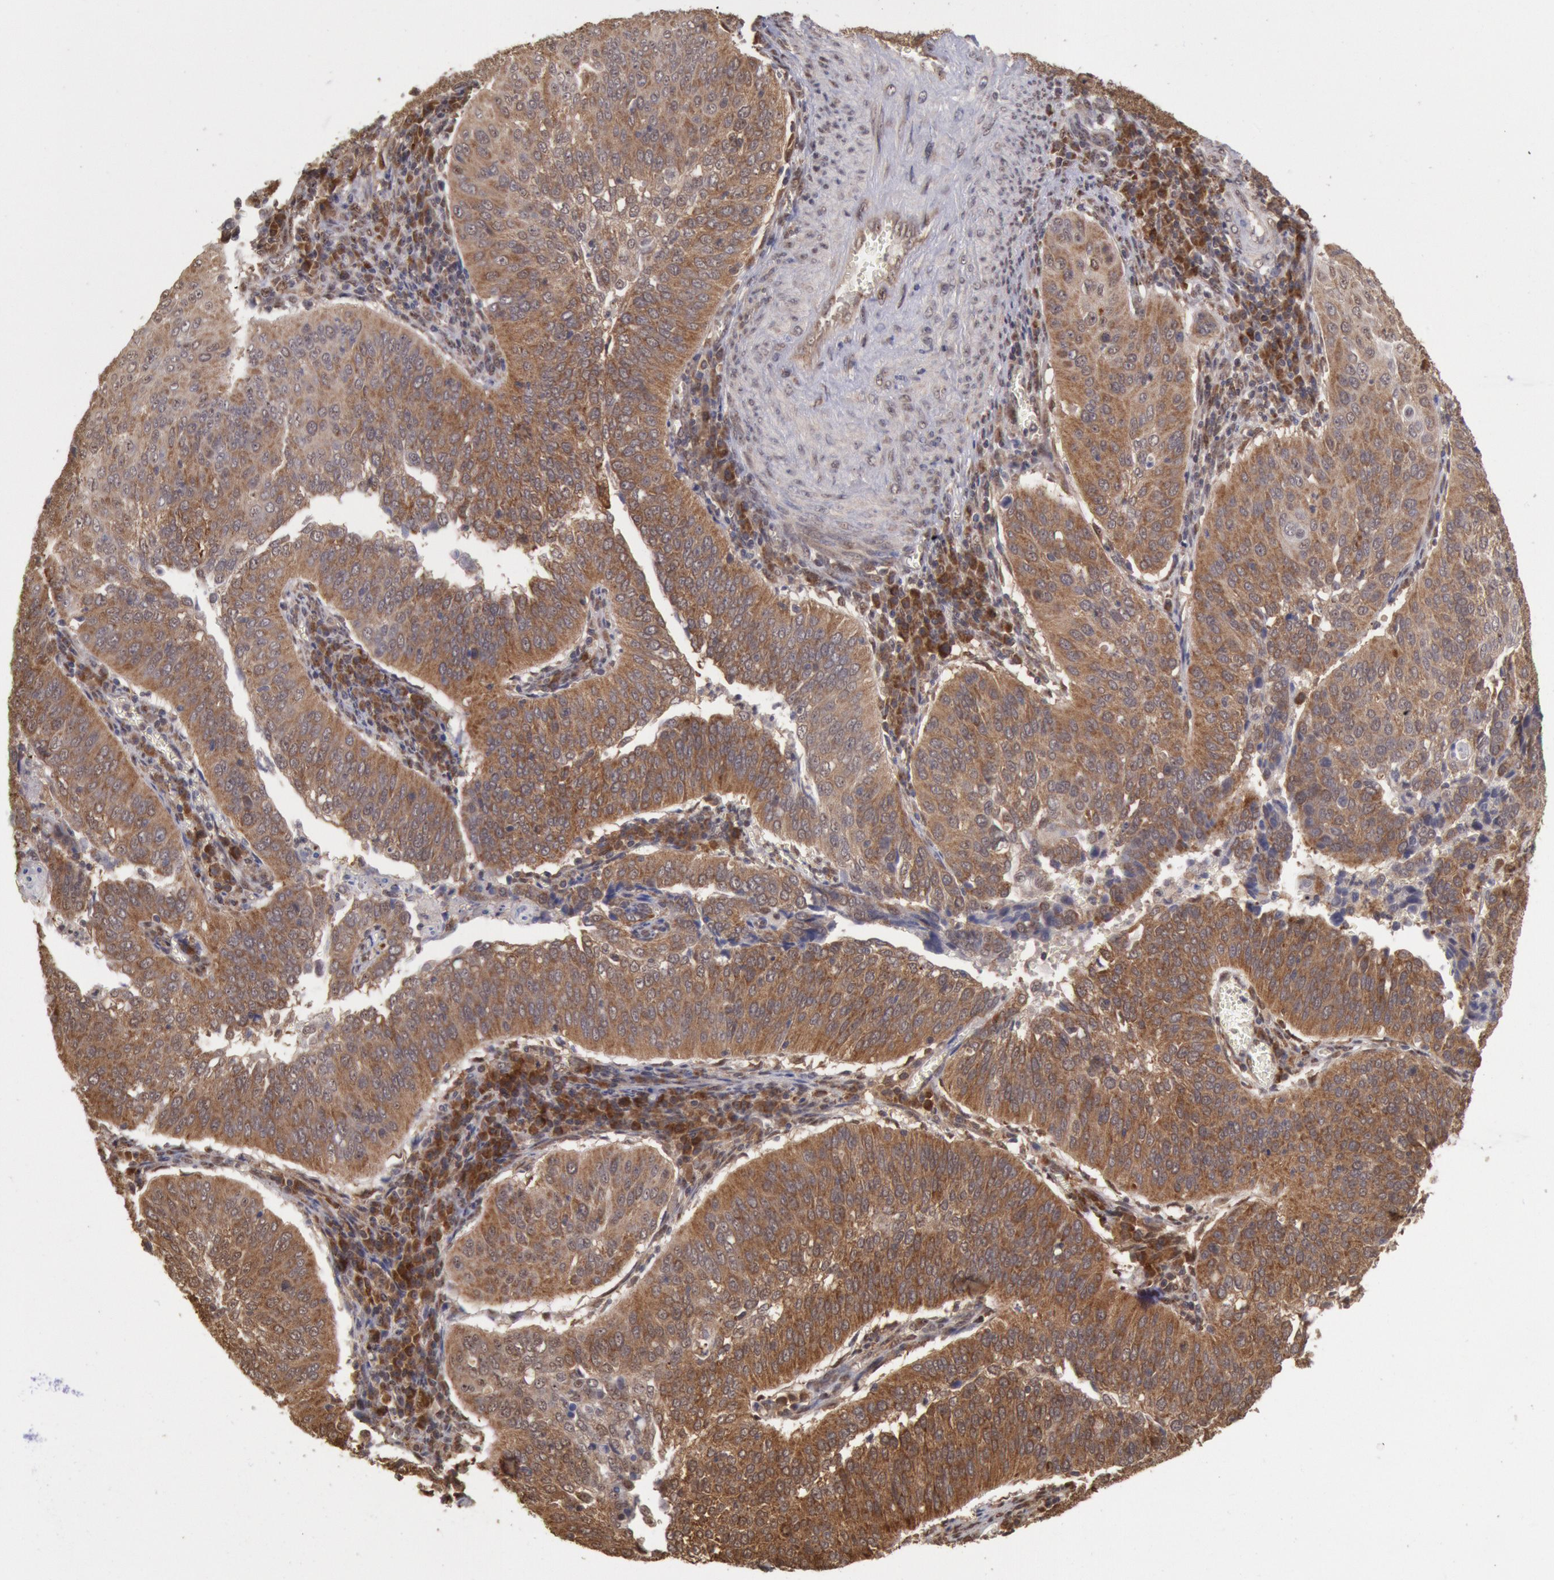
{"staining": {"intensity": "moderate", "quantity": ">75%", "location": "cytoplasmic/membranous"}, "tissue": "cervical cancer", "cell_type": "Tumor cells", "image_type": "cancer", "snomed": [{"axis": "morphology", "description": "Squamous cell carcinoma, NOS"}, {"axis": "topography", "description": "Cervix"}], "caption": "There is medium levels of moderate cytoplasmic/membranous expression in tumor cells of cervical cancer, as demonstrated by immunohistochemical staining (brown color).", "gene": "STX17", "patient": {"sex": "female", "age": 39}}